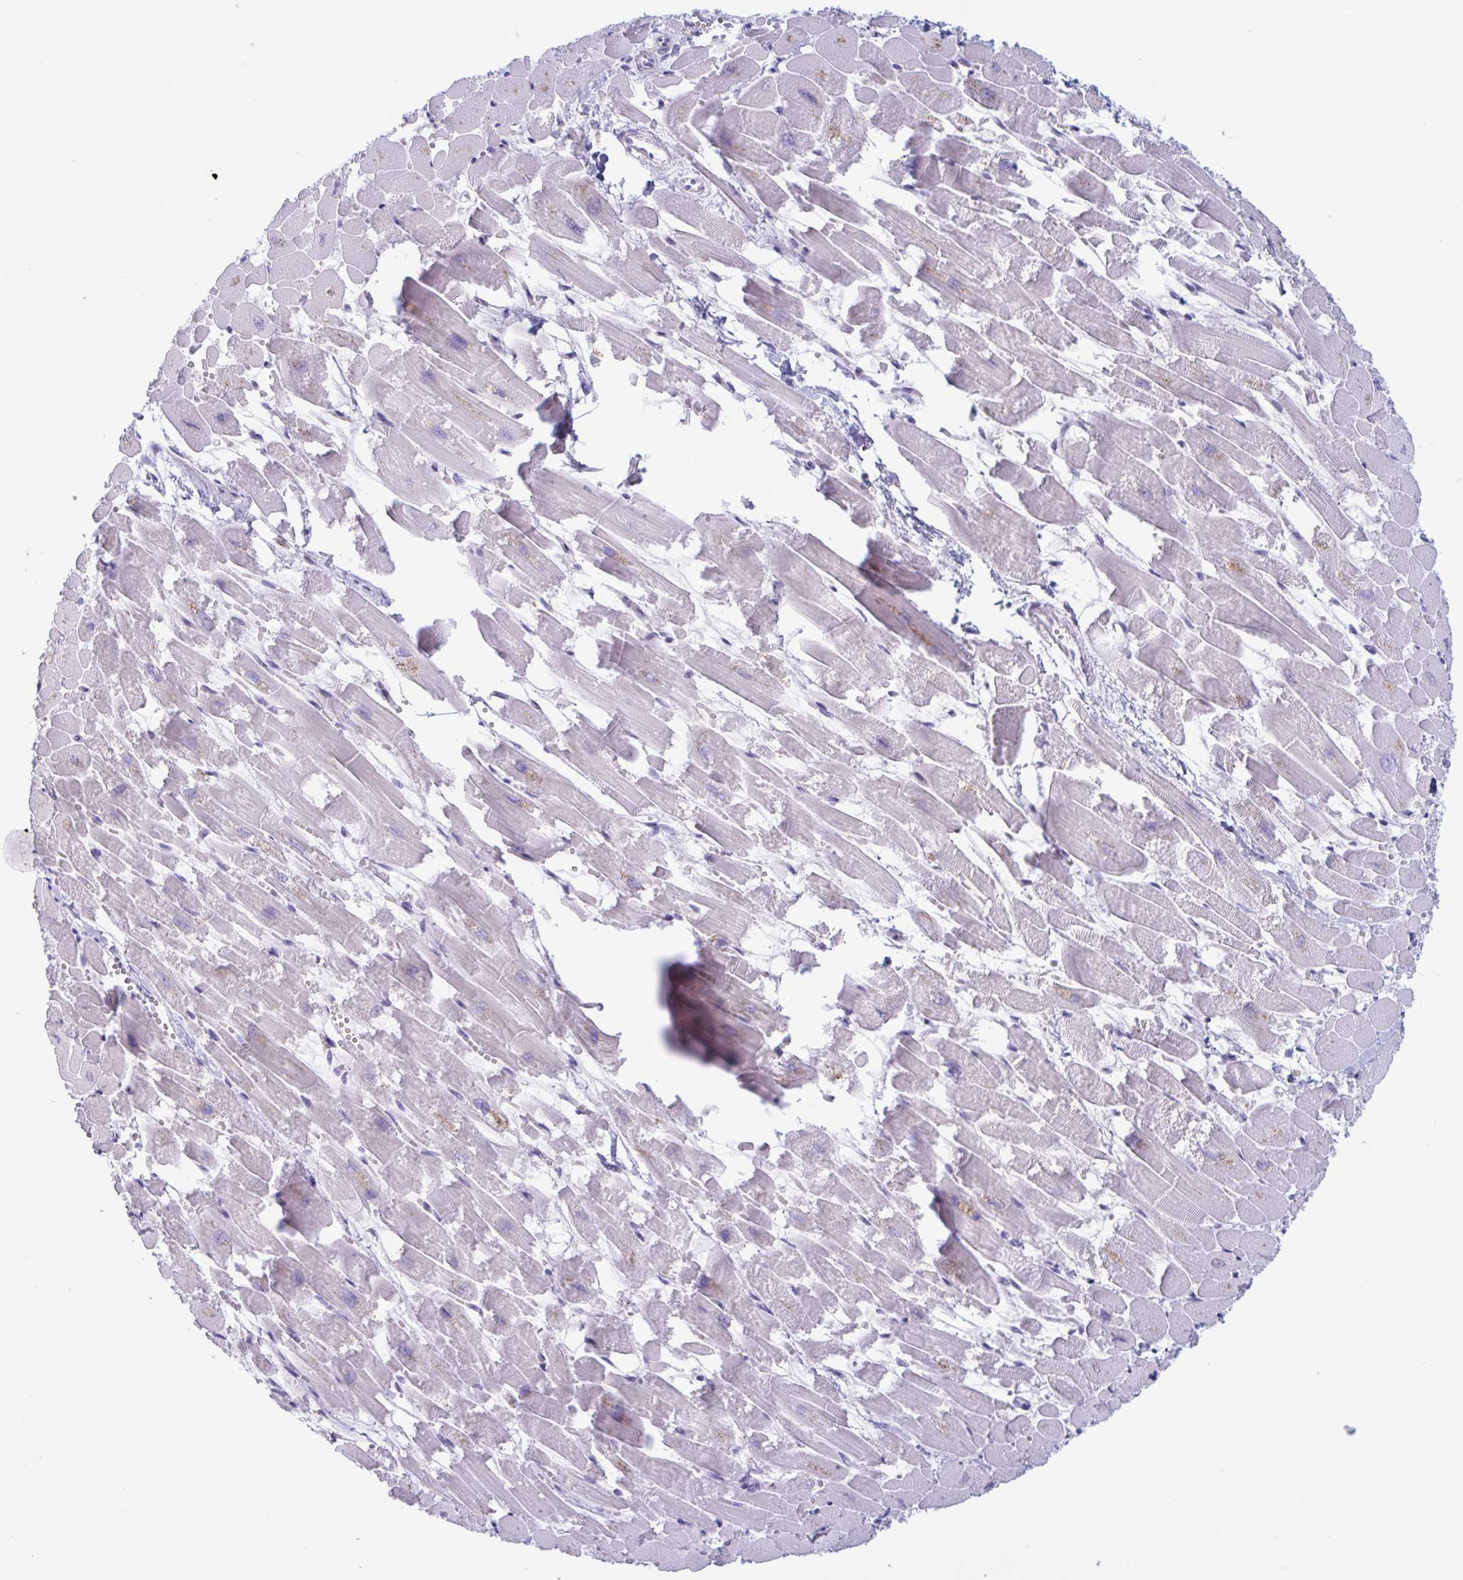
{"staining": {"intensity": "negative", "quantity": "none", "location": "none"}, "tissue": "heart muscle", "cell_type": "Cardiomyocytes", "image_type": "normal", "snomed": [{"axis": "morphology", "description": "Normal tissue, NOS"}, {"axis": "topography", "description": "Heart"}], "caption": "IHC photomicrograph of unremarkable heart muscle stained for a protein (brown), which exhibits no positivity in cardiomyocytes. Nuclei are stained in blue.", "gene": "NAA30", "patient": {"sex": "female", "age": 52}}